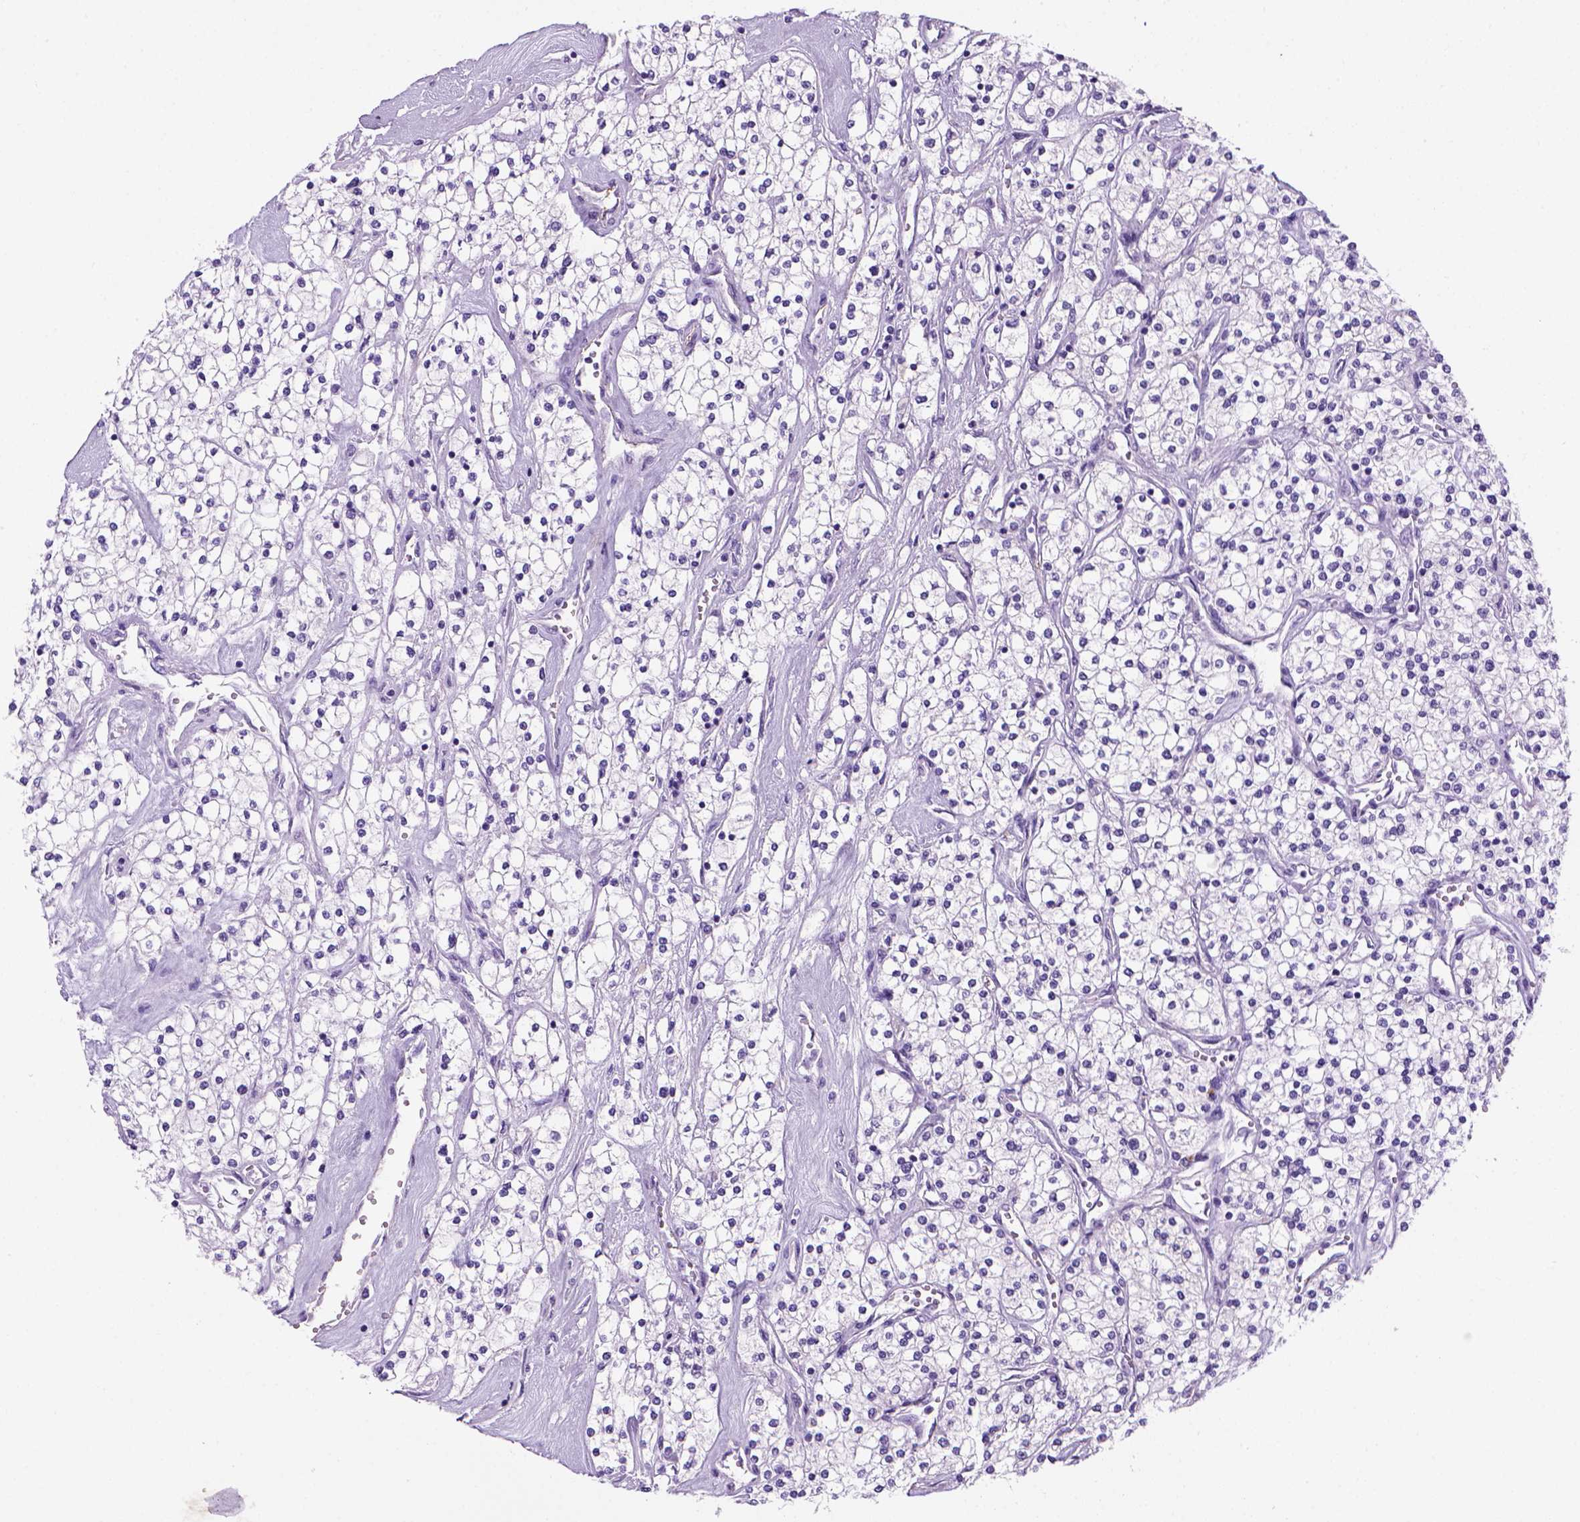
{"staining": {"intensity": "negative", "quantity": "none", "location": "none"}, "tissue": "renal cancer", "cell_type": "Tumor cells", "image_type": "cancer", "snomed": [{"axis": "morphology", "description": "Adenocarcinoma, NOS"}, {"axis": "topography", "description": "Kidney"}], "caption": "The micrograph reveals no significant expression in tumor cells of adenocarcinoma (renal).", "gene": "ARHGEF33", "patient": {"sex": "male", "age": 80}}